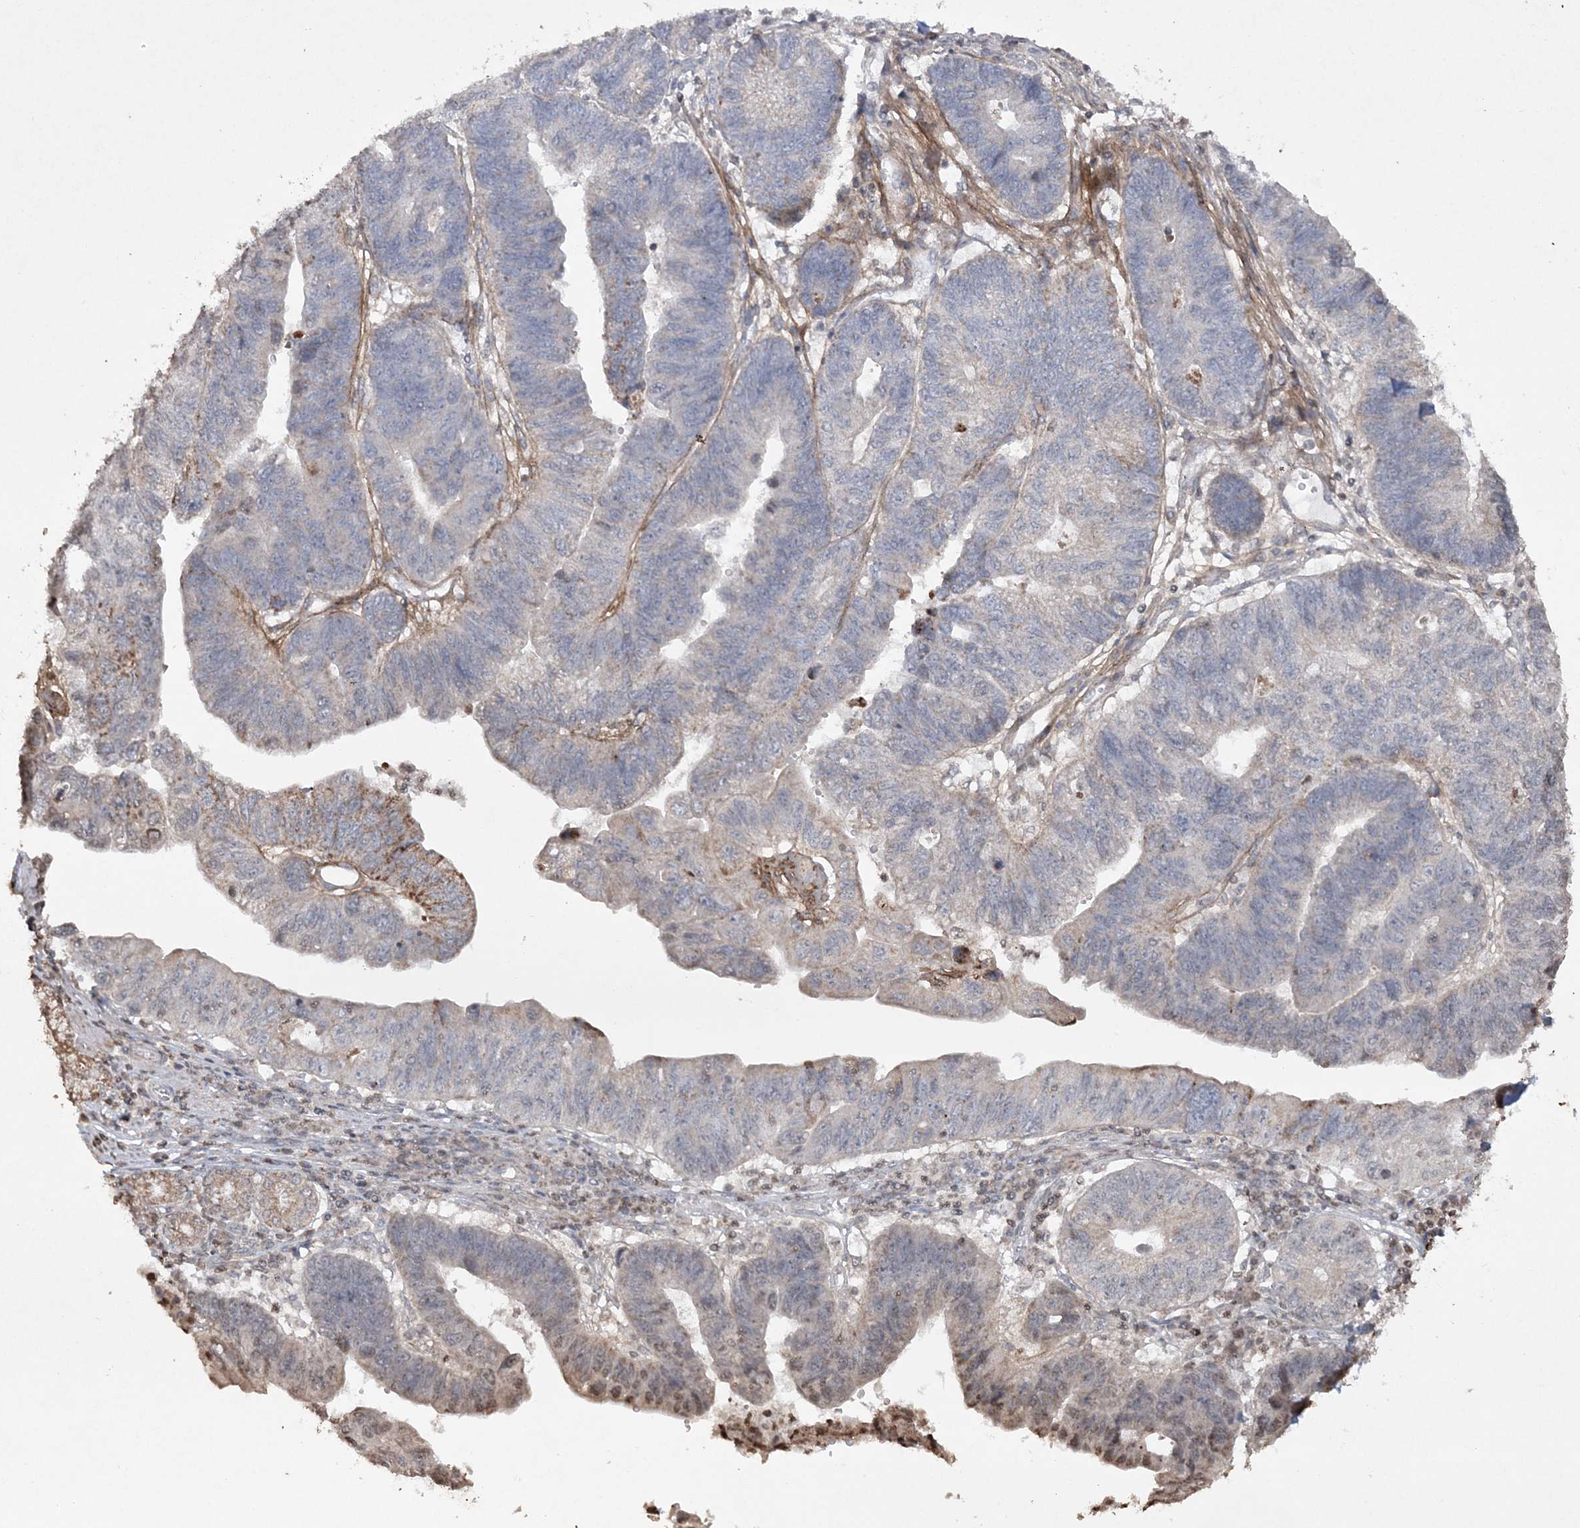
{"staining": {"intensity": "moderate", "quantity": "<25%", "location": "cytoplasmic/membranous"}, "tissue": "stomach cancer", "cell_type": "Tumor cells", "image_type": "cancer", "snomed": [{"axis": "morphology", "description": "Adenocarcinoma, NOS"}, {"axis": "topography", "description": "Stomach"}], "caption": "A high-resolution histopathology image shows immunohistochemistry (IHC) staining of stomach adenocarcinoma, which reveals moderate cytoplasmic/membranous positivity in about <25% of tumor cells. (IHC, brightfield microscopy, high magnification).", "gene": "TTC7A", "patient": {"sex": "male", "age": 59}}